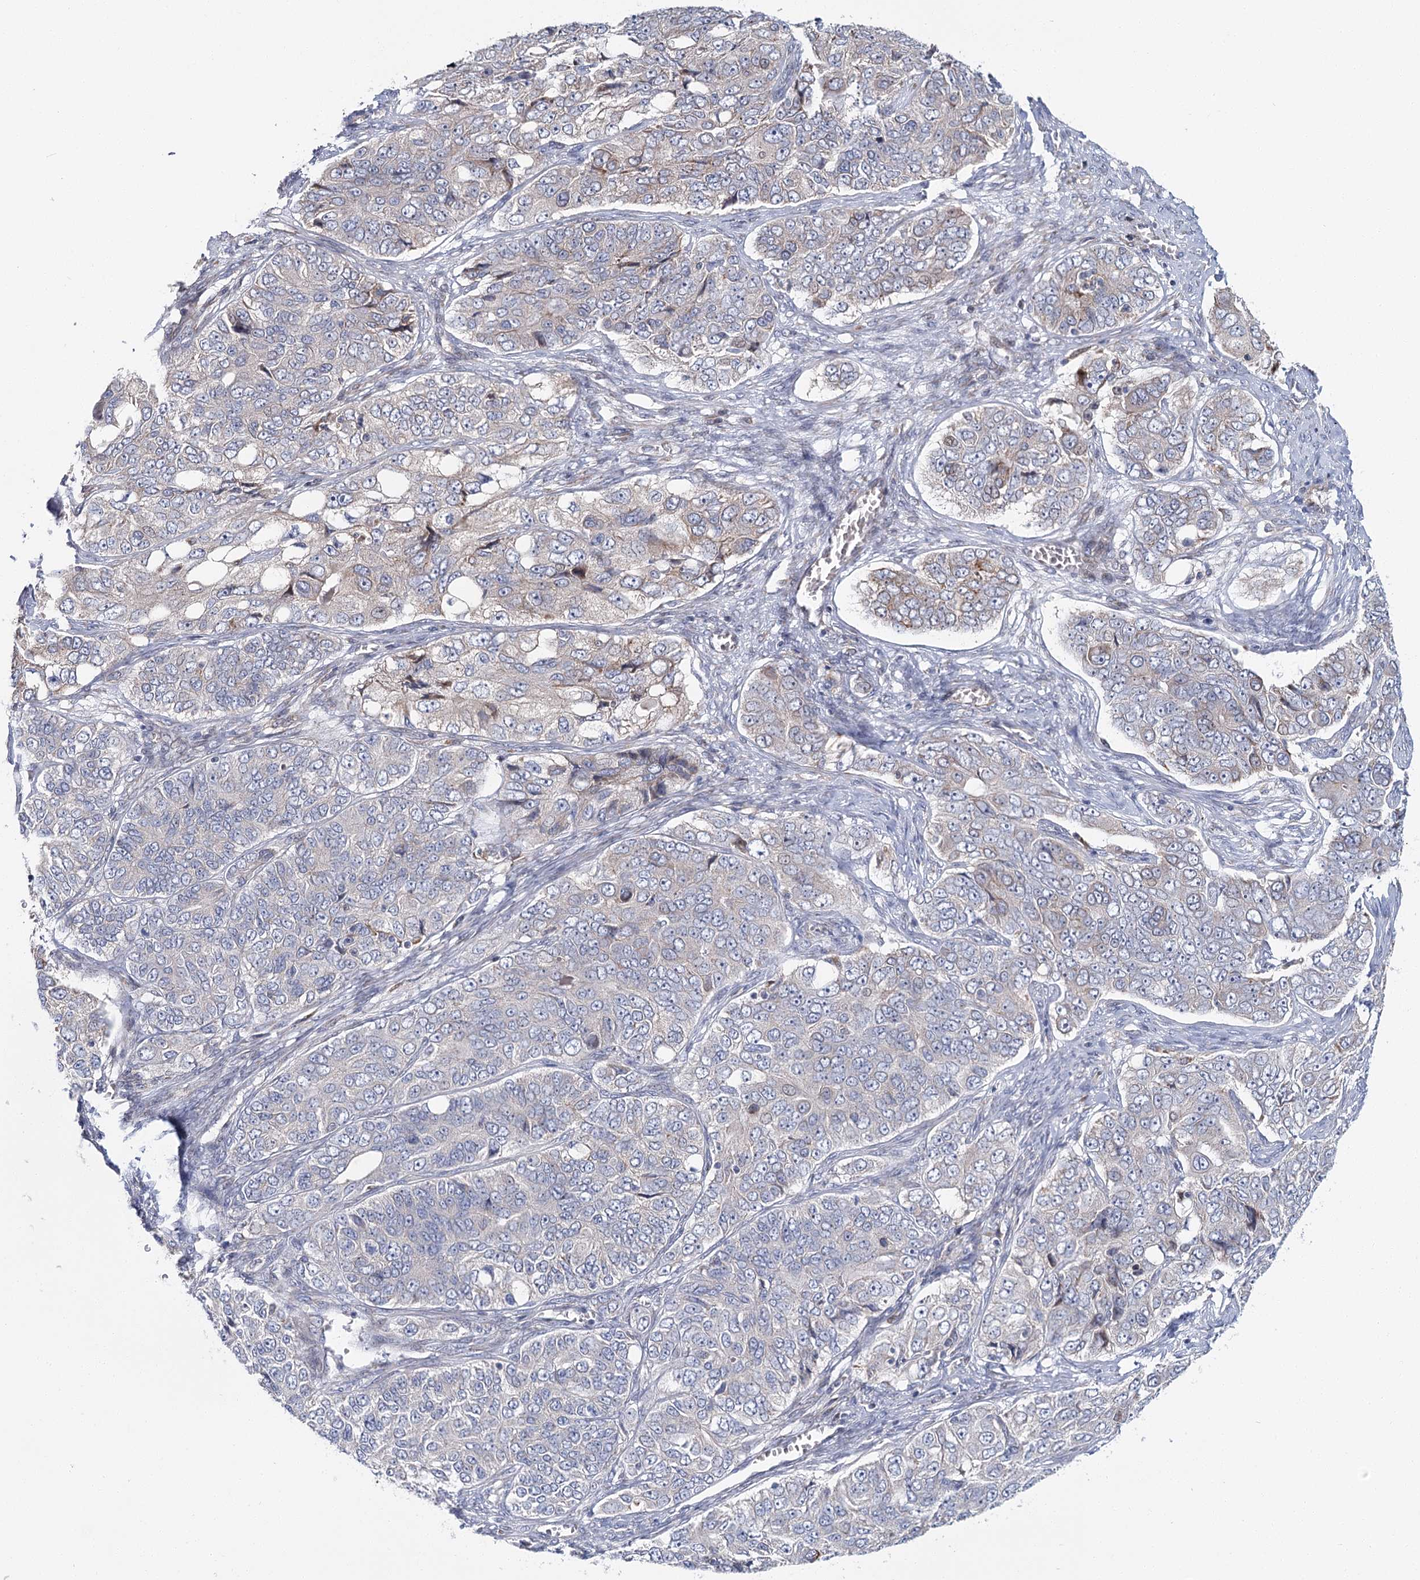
{"staining": {"intensity": "negative", "quantity": "none", "location": "none"}, "tissue": "ovarian cancer", "cell_type": "Tumor cells", "image_type": "cancer", "snomed": [{"axis": "morphology", "description": "Carcinoma, endometroid"}, {"axis": "topography", "description": "Ovary"}], "caption": "Immunohistochemistry photomicrograph of neoplastic tissue: ovarian cancer stained with DAB demonstrates no significant protein expression in tumor cells.", "gene": "CPLANE1", "patient": {"sex": "female", "age": 51}}